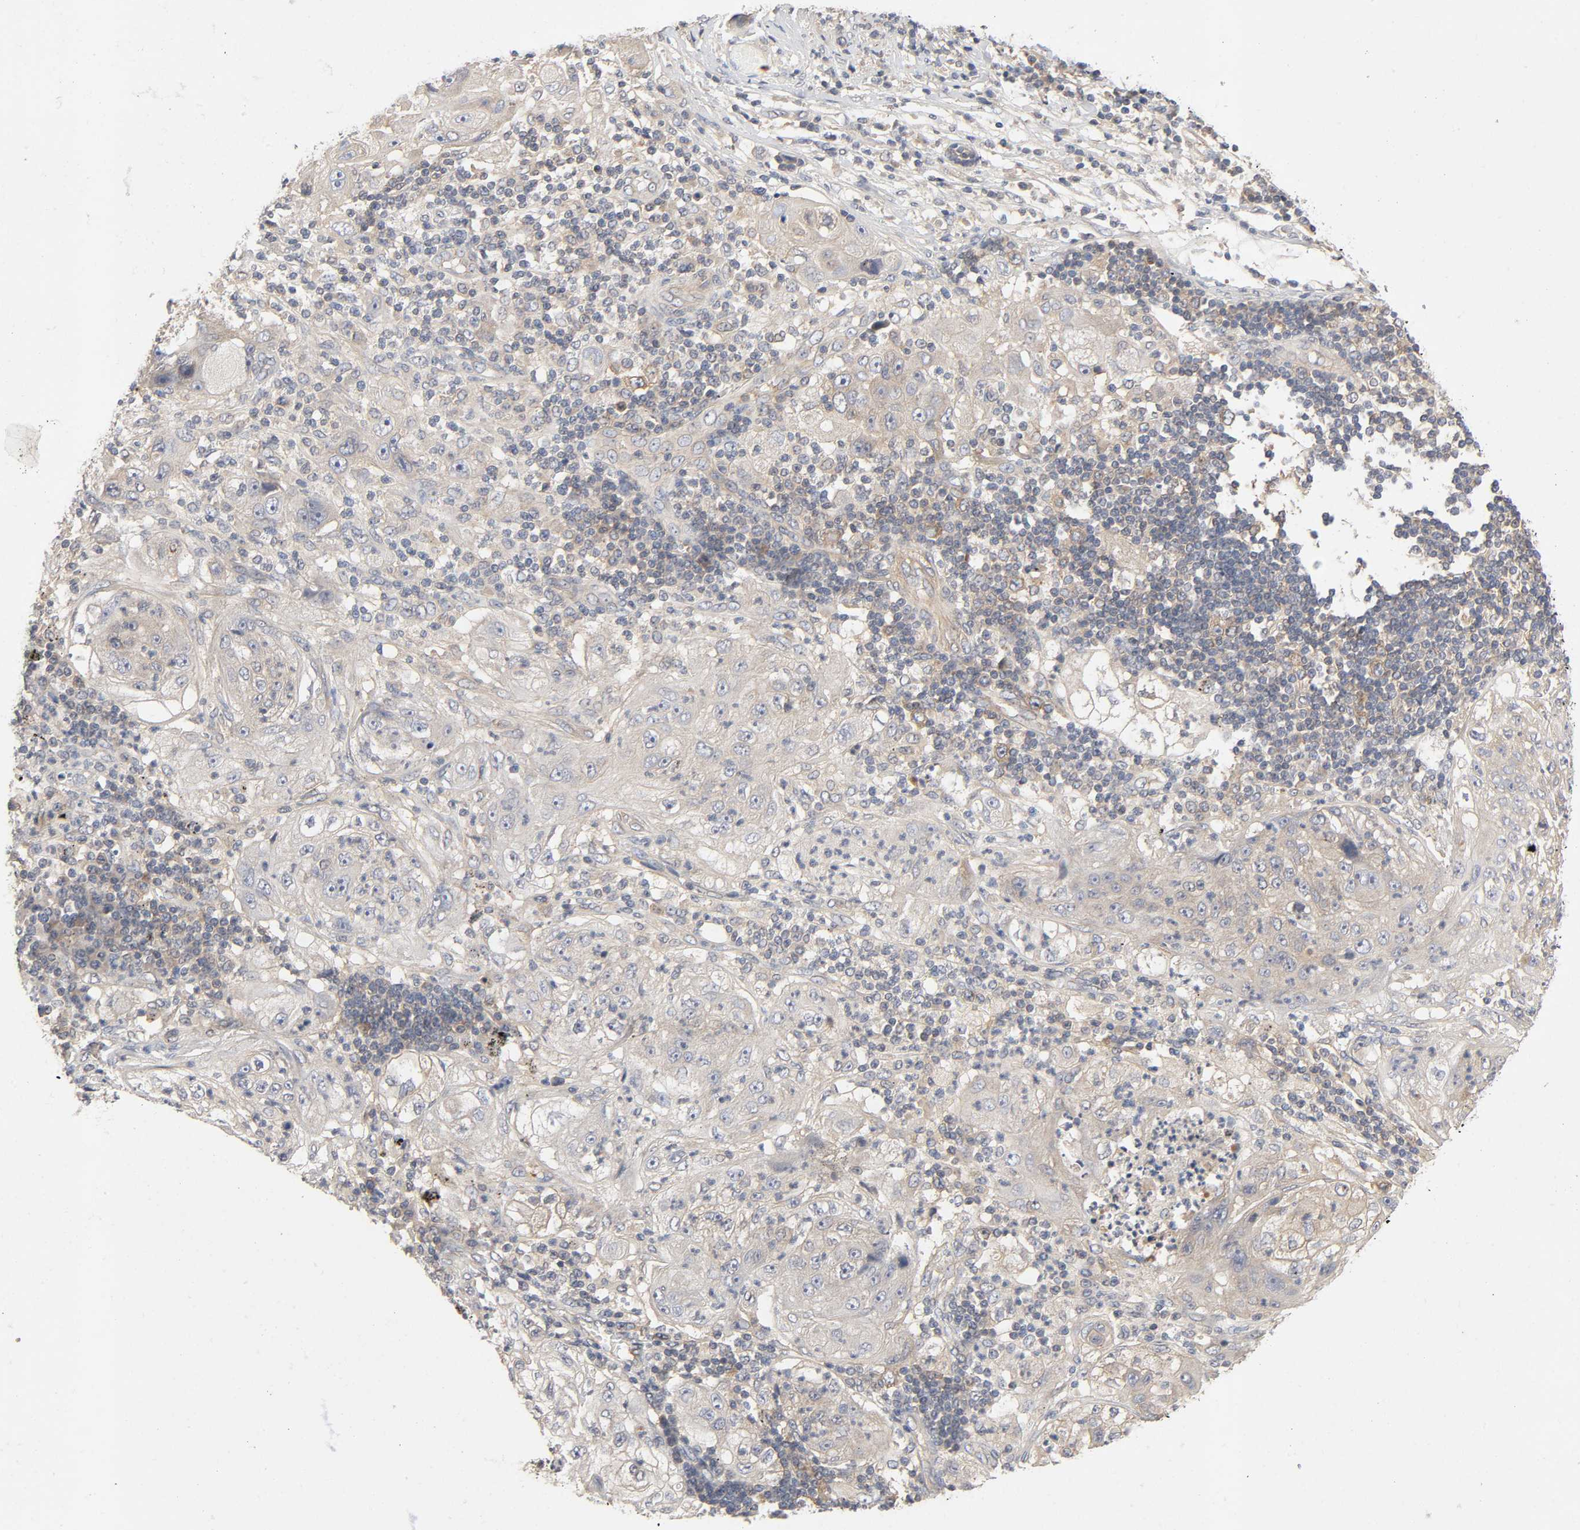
{"staining": {"intensity": "weak", "quantity": "25%-75%", "location": "cytoplasmic/membranous"}, "tissue": "lung cancer", "cell_type": "Tumor cells", "image_type": "cancer", "snomed": [{"axis": "morphology", "description": "Inflammation, NOS"}, {"axis": "morphology", "description": "Squamous cell carcinoma, NOS"}, {"axis": "topography", "description": "Lymph node"}, {"axis": "topography", "description": "Soft tissue"}, {"axis": "topography", "description": "Lung"}], "caption": "Approximately 25%-75% of tumor cells in human lung squamous cell carcinoma exhibit weak cytoplasmic/membranous protein positivity as visualized by brown immunohistochemical staining.", "gene": "CPB2", "patient": {"sex": "male", "age": 66}}